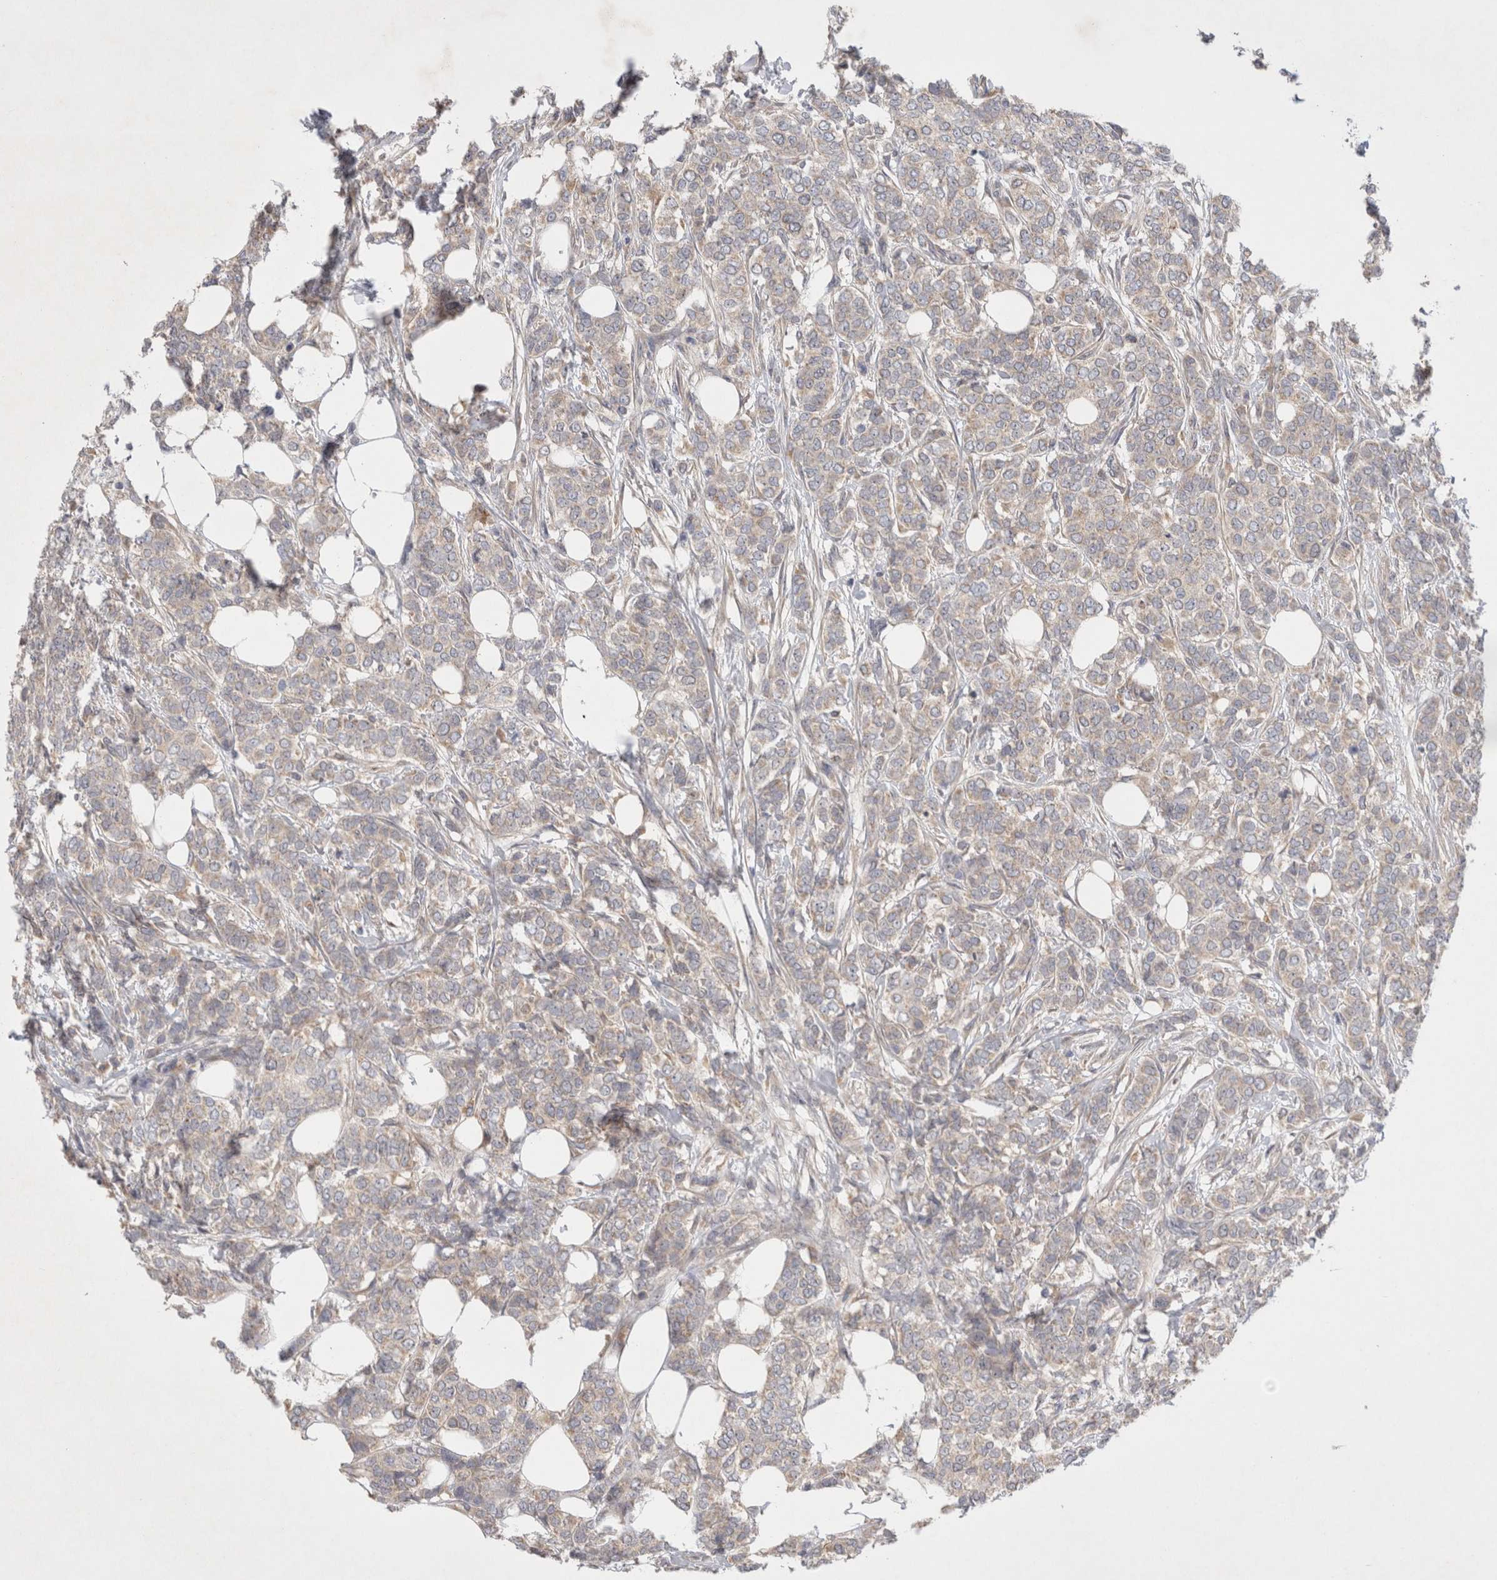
{"staining": {"intensity": "weak", "quantity": ">75%", "location": "cytoplasmic/membranous"}, "tissue": "breast cancer", "cell_type": "Tumor cells", "image_type": "cancer", "snomed": [{"axis": "morphology", "description": "Lobular carcinoma"}, {"axis": "topography", "description": "Skin"}, {"axis": "topography", "description": "Breast"}], "caption": "A photomicrograph of breast cancer (lobular carcinoma) stained for a protein demonstrates weak cytoplasmic/membranous brown staining in tumor cells.", "gene": "NPC1", "patient": {"sex": "female", "age": 46}}